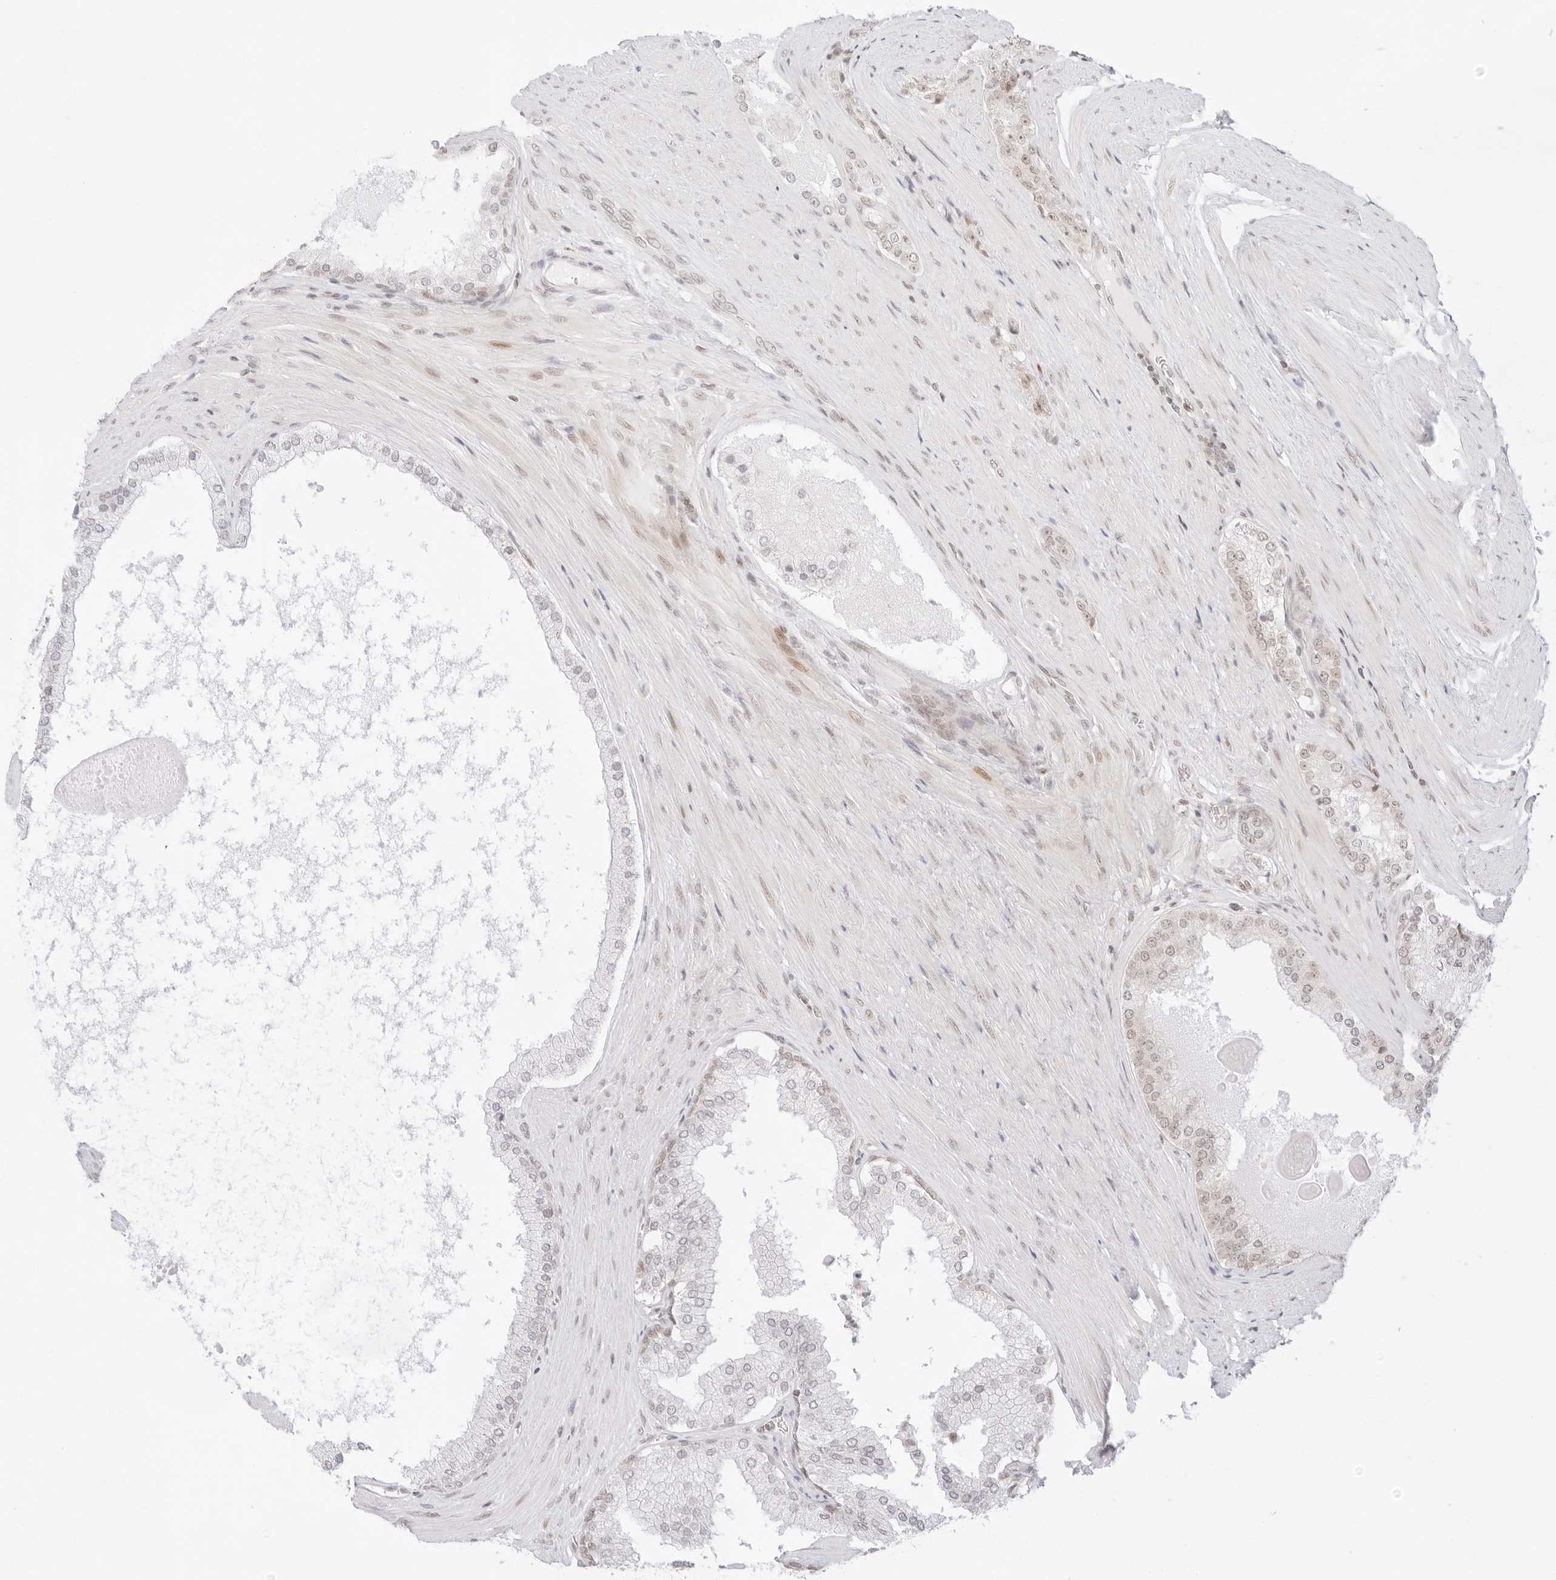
{"staining": {"intensity": "negative", "quantity": "none", "location": "none"}, "tissue": "prostate cancer", "cell_type": "Tumor cells", "image_type": "cancer", "snomed": [{"axis": "morphology", "description": "Adenocarcinoma, High grade"}, {"axis": "topography", "description": "Prostate"}], "caption": "Immunohistochemistry of high-grade adenocarcinoma (prostate) exhibits no positivity in tumor cells.", "gene": "GNAS", "patient": {"sex": "male", "age": 60}}